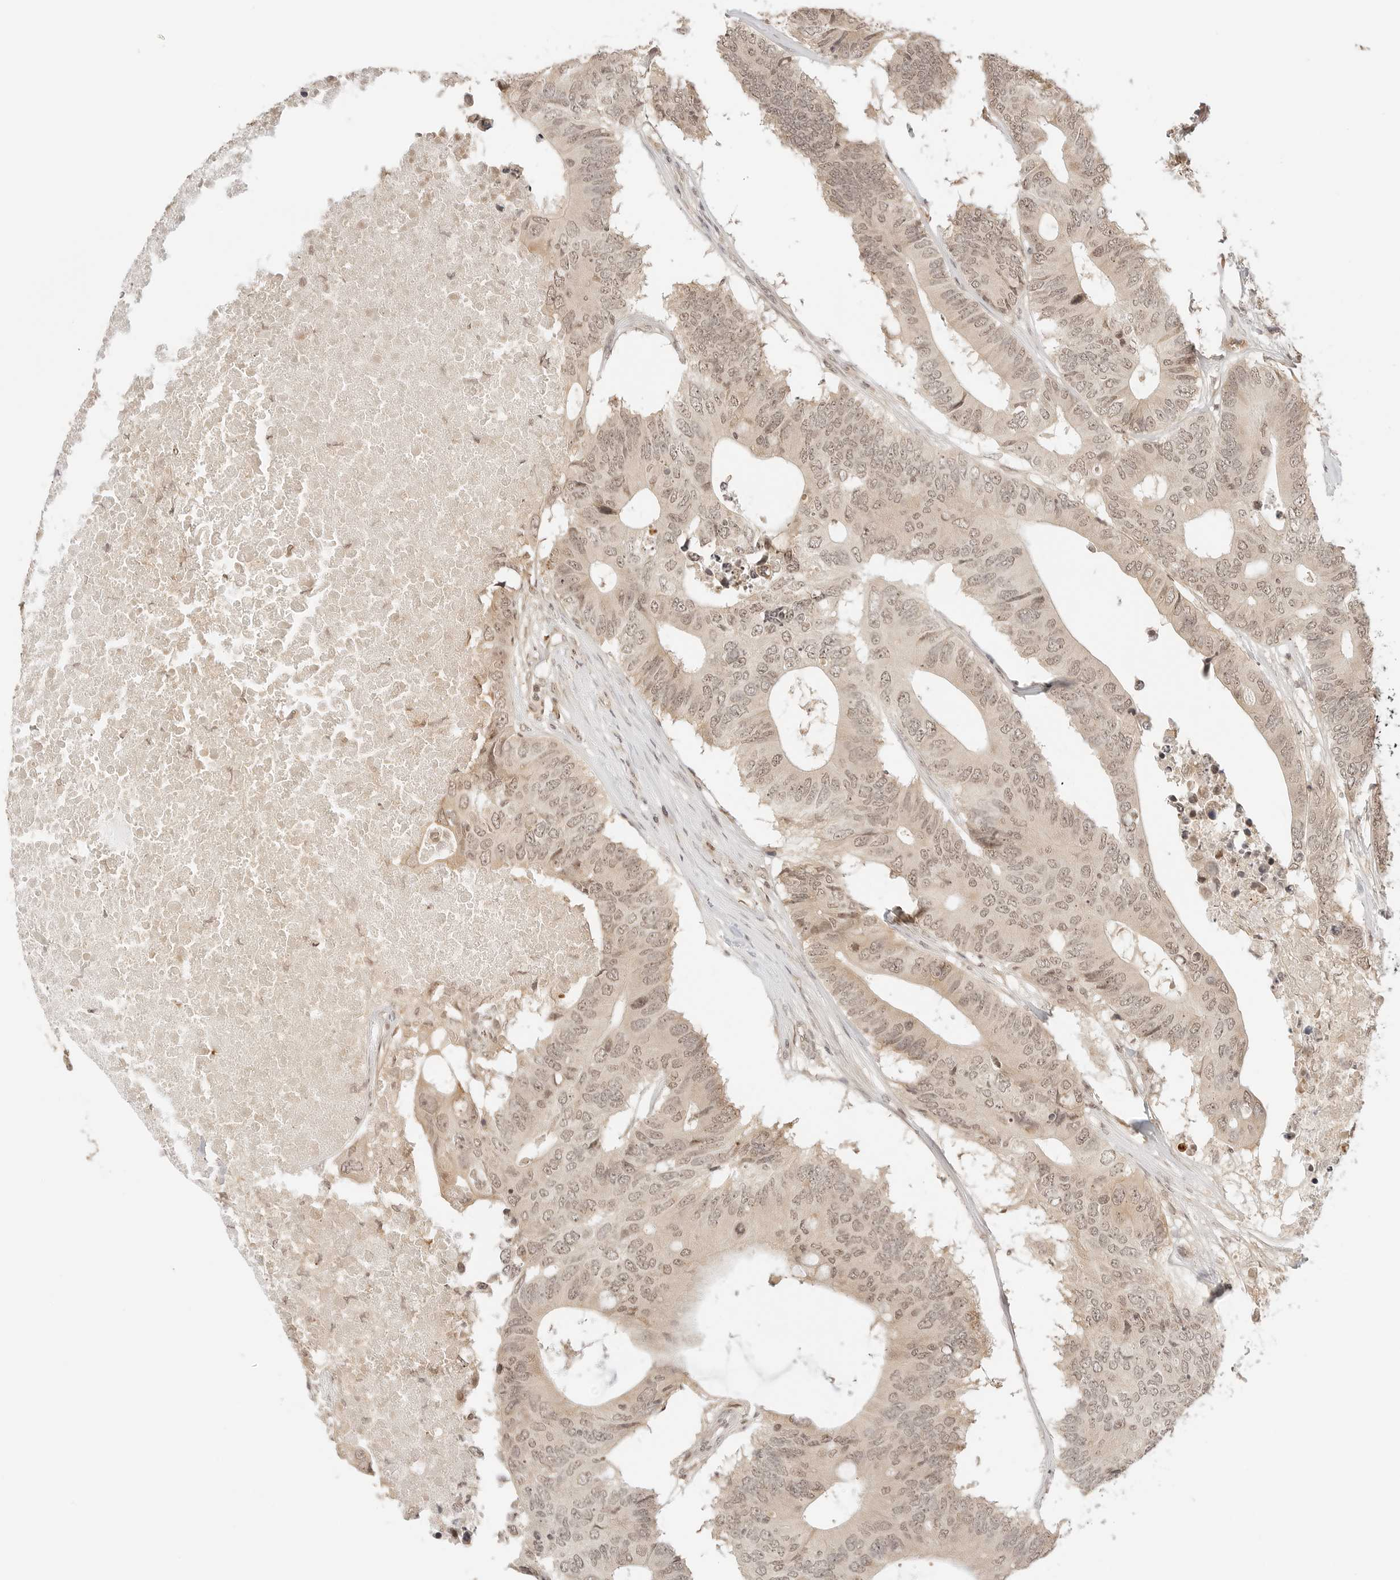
{"staining": {"intensity": "weak", "quantity": ">75%", "location": "cytoplasmic/membranous,nuclear"}, "tissue": "colorectal cancer", "cell_type": "Tumor cells", "image_type": "cancer", "snomed": [{"axis": "morphology", "description": "Adenocarcinoma, NOS"}, {"axis": "topography", "description": "Colon"}], "caption": "DAB (3,3'-diaminobenzidine) immunohistochemical staining of colorectal cancer (adenocarcinoma) exhibits weak cytoplasmic/membranous and nuclear protein expression in about >75% of tumor cells.", "gene": "SEPTIN4", "patient": {"sex": "male", "age": 71}}